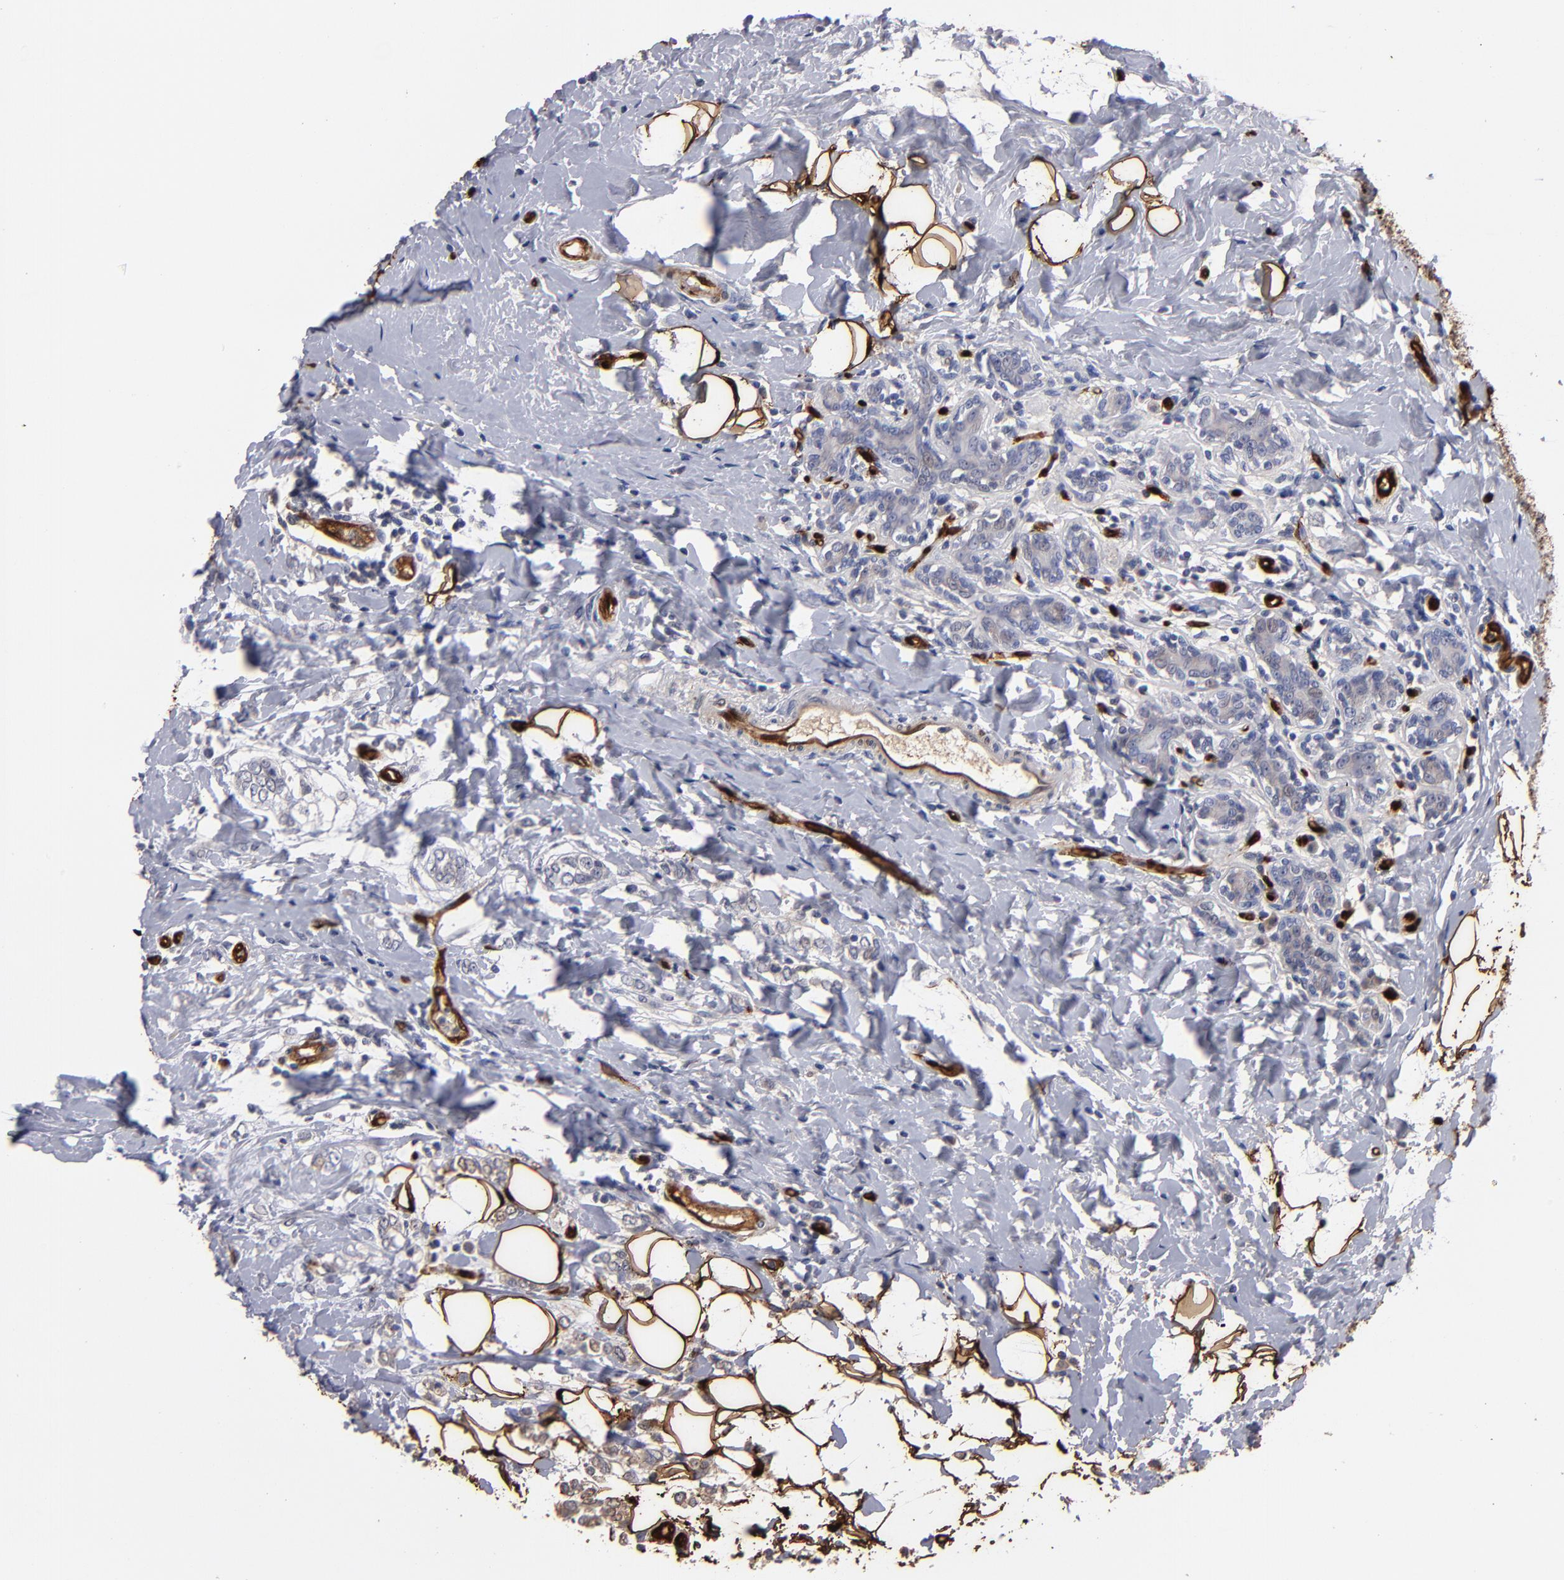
{"staining": {"intensity": "weak", "quantity": "<25%", "location": "cytoplasmic/membranous"}, "tissue": "breast cancer", "cell_type": "Tumor cells", "image_type": "cancer", "snomed": [{"axis": "morphology", "description": "Normal tissue, NOS"}, {"axis": "morphology", "description": "Lobular carcinoma"}, {"axis": "topography", "description": "Breast"}], "caption": "Tumor cells show no significant expression in lobular carcinoma (breast).", "gene": "FABP4", "patient": {"sex": "female", "age": 47}}